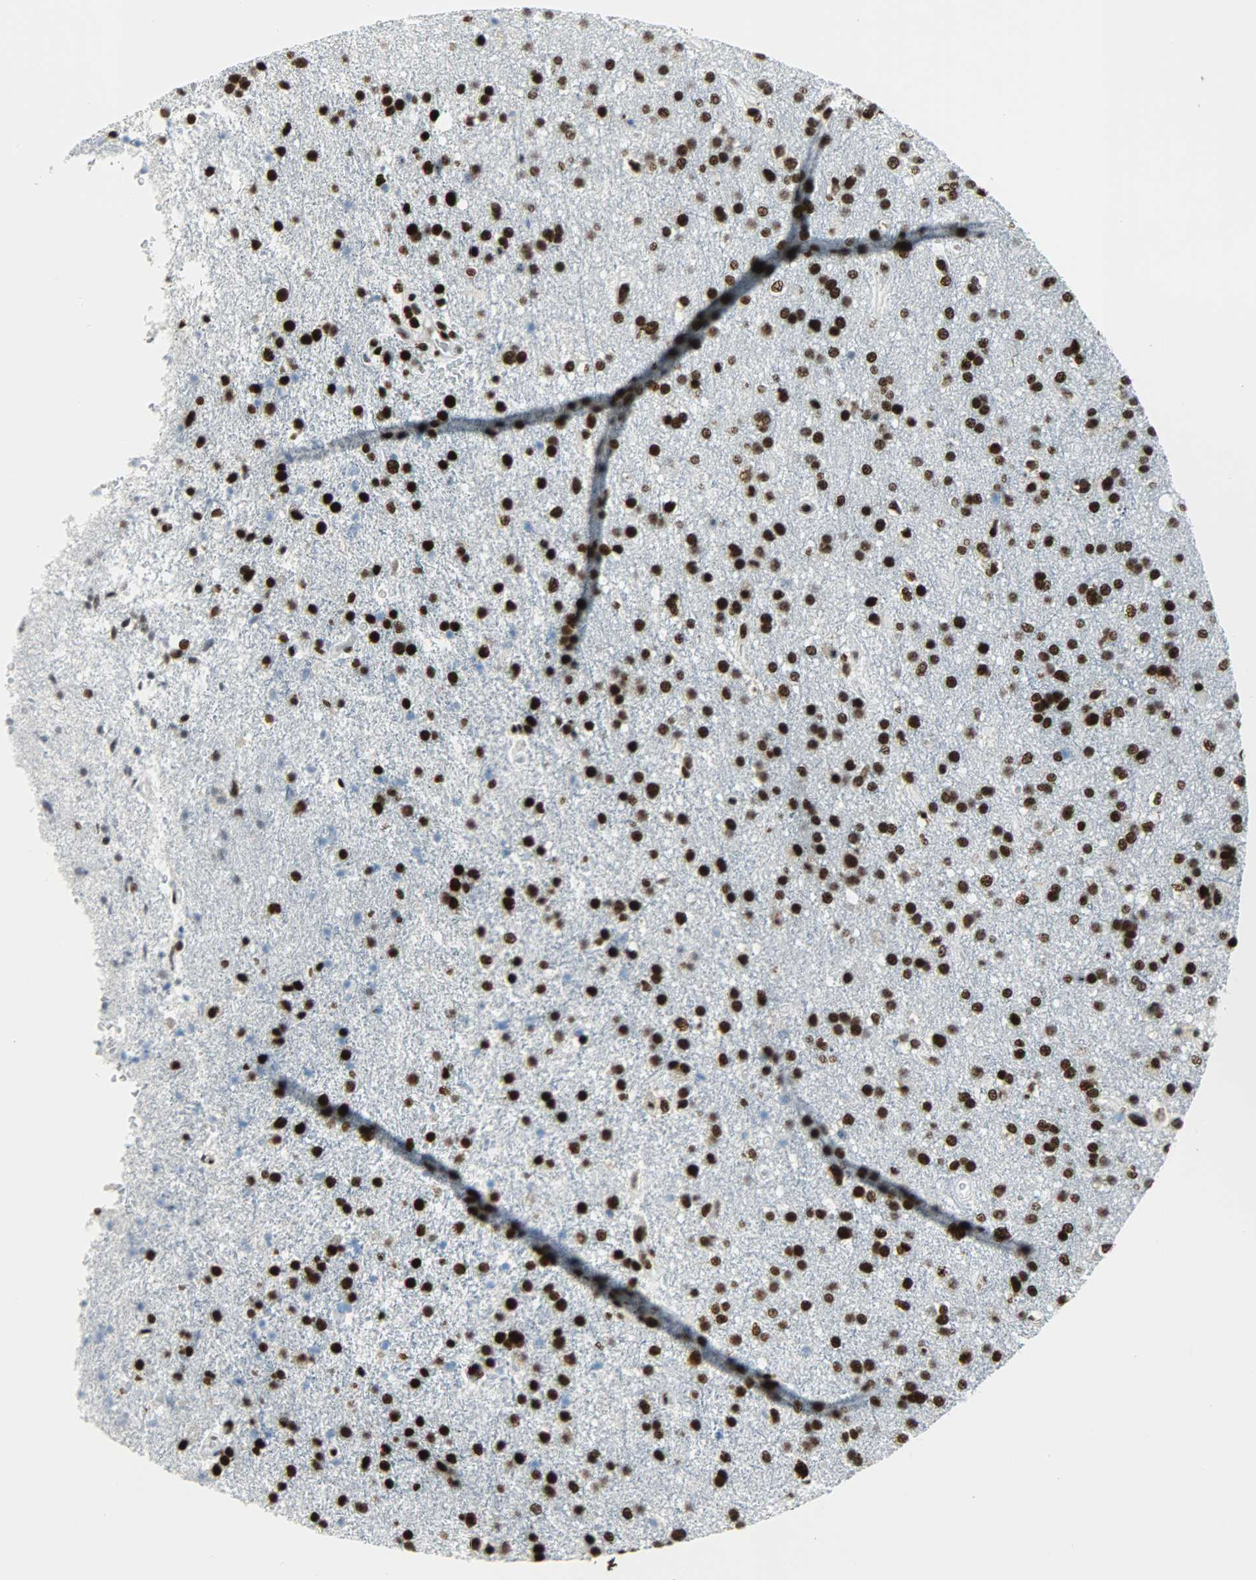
{"staining": {"intensity": "strong", "quantity": ">75%", "location": "nuclear"}, "tissue": "glioma", "cell_type": "Tumor cells", "image_type": "cancer", "snomed": [{"axis": "morphology", "description": "Glioma, malignant, High grade"}, {"axis": "topography", "description": "Brain"}], "caption": "Immunohistochemical staining of human glioma demonstrates high levels of strong nuclear protein expression in about >75% of tumor cells.", "gene": "SNRPA", "patient": {"sex": "male", "age": 33}}